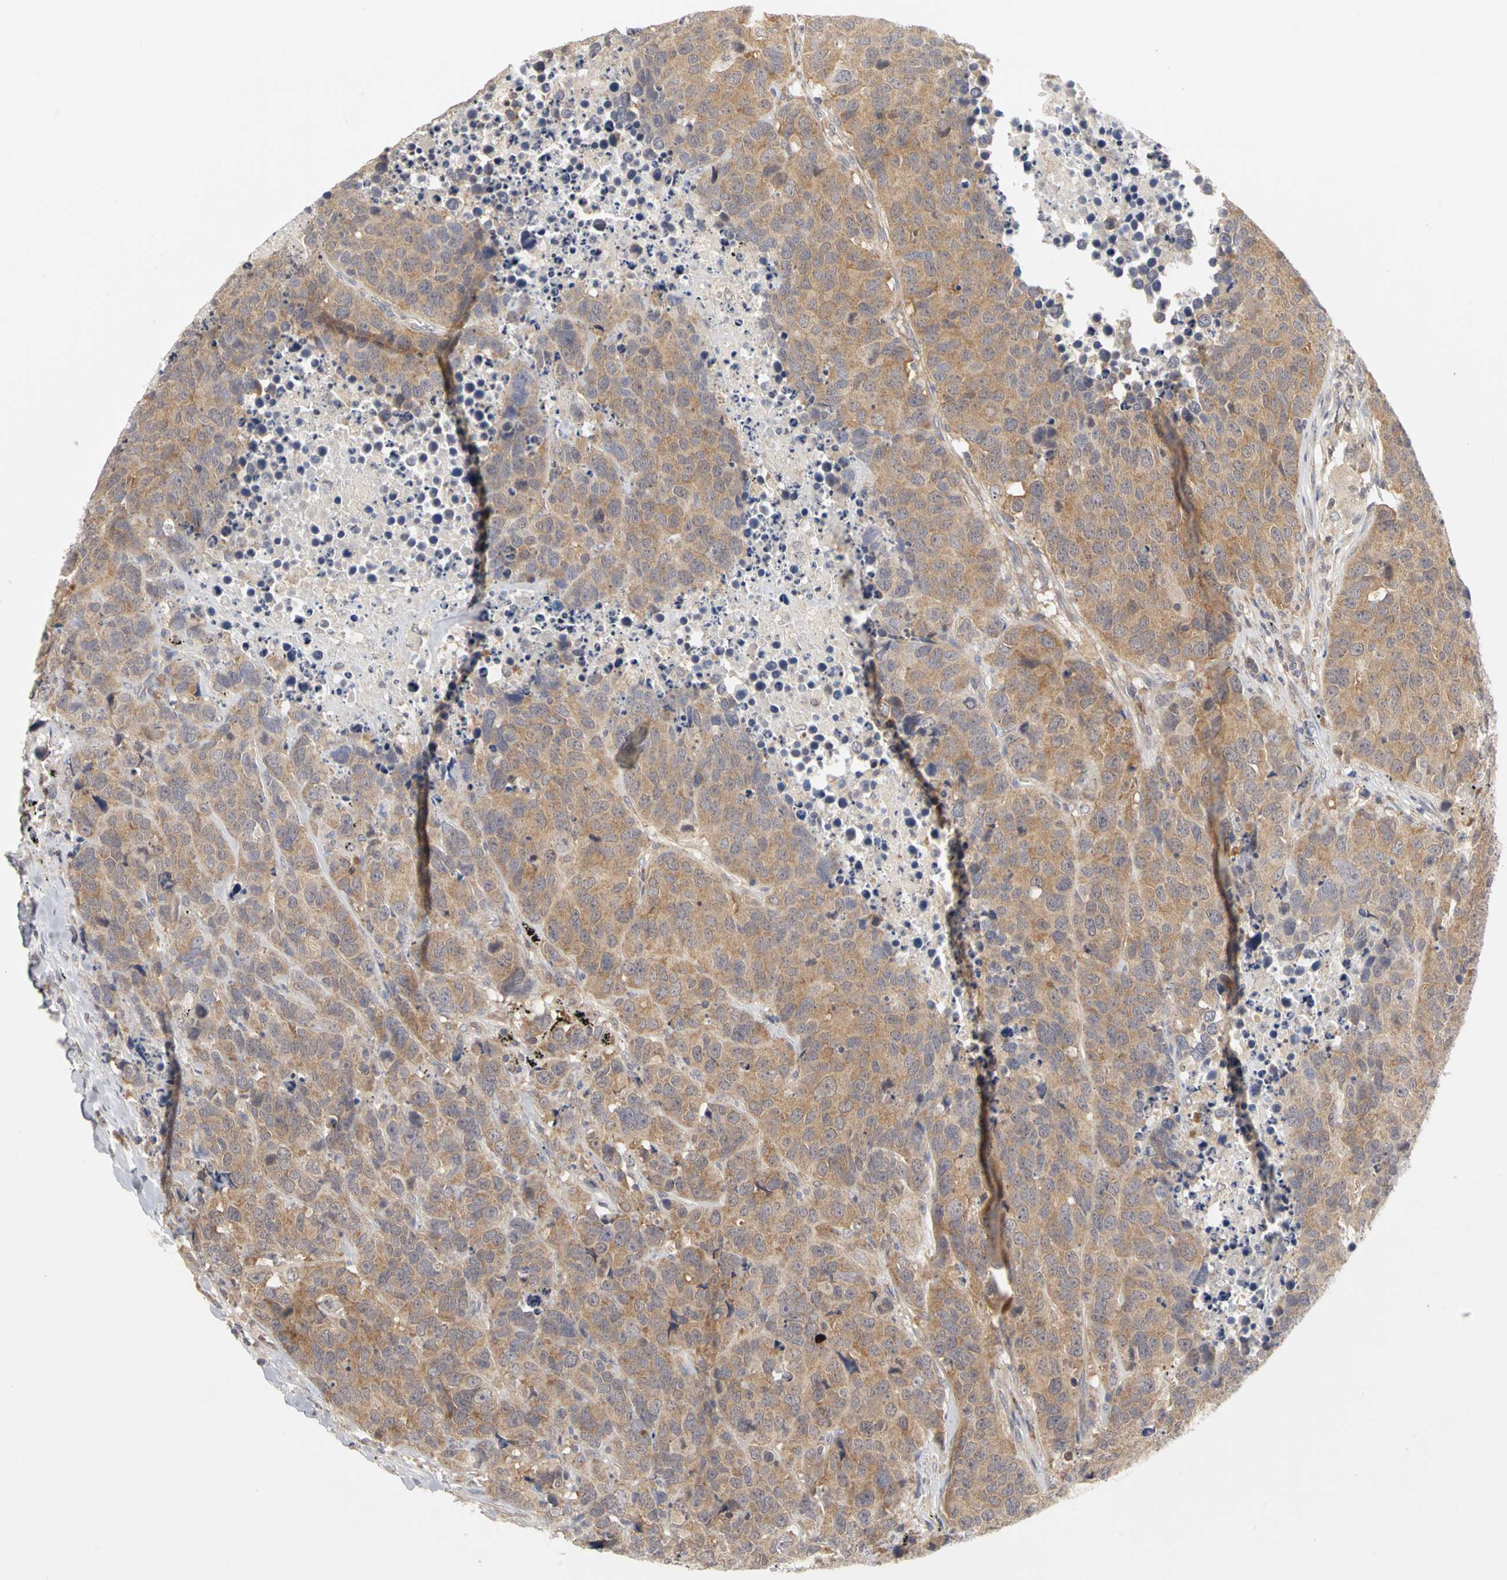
{"staining": {"intensity": "weak", "quantity": ">75%", "location": "cytoplasmic/membranous"}, "tissue": "carcinoid", "cell_type": "Tumor cells", "image_type": "cancer", "snomed": [{"axis": "morphology", "description": "Carcinoid, malignant, NOS"}, {"axis": "topography", "description": "Lung"}], "caption": "Protein staining of carcinoid (malignant) tissue shows weak cytoplasmic/membranous staining in approximately >75% of tumor cells.", "gene": "IRAK1", "patient": {"sex": "male", "age": 60}}